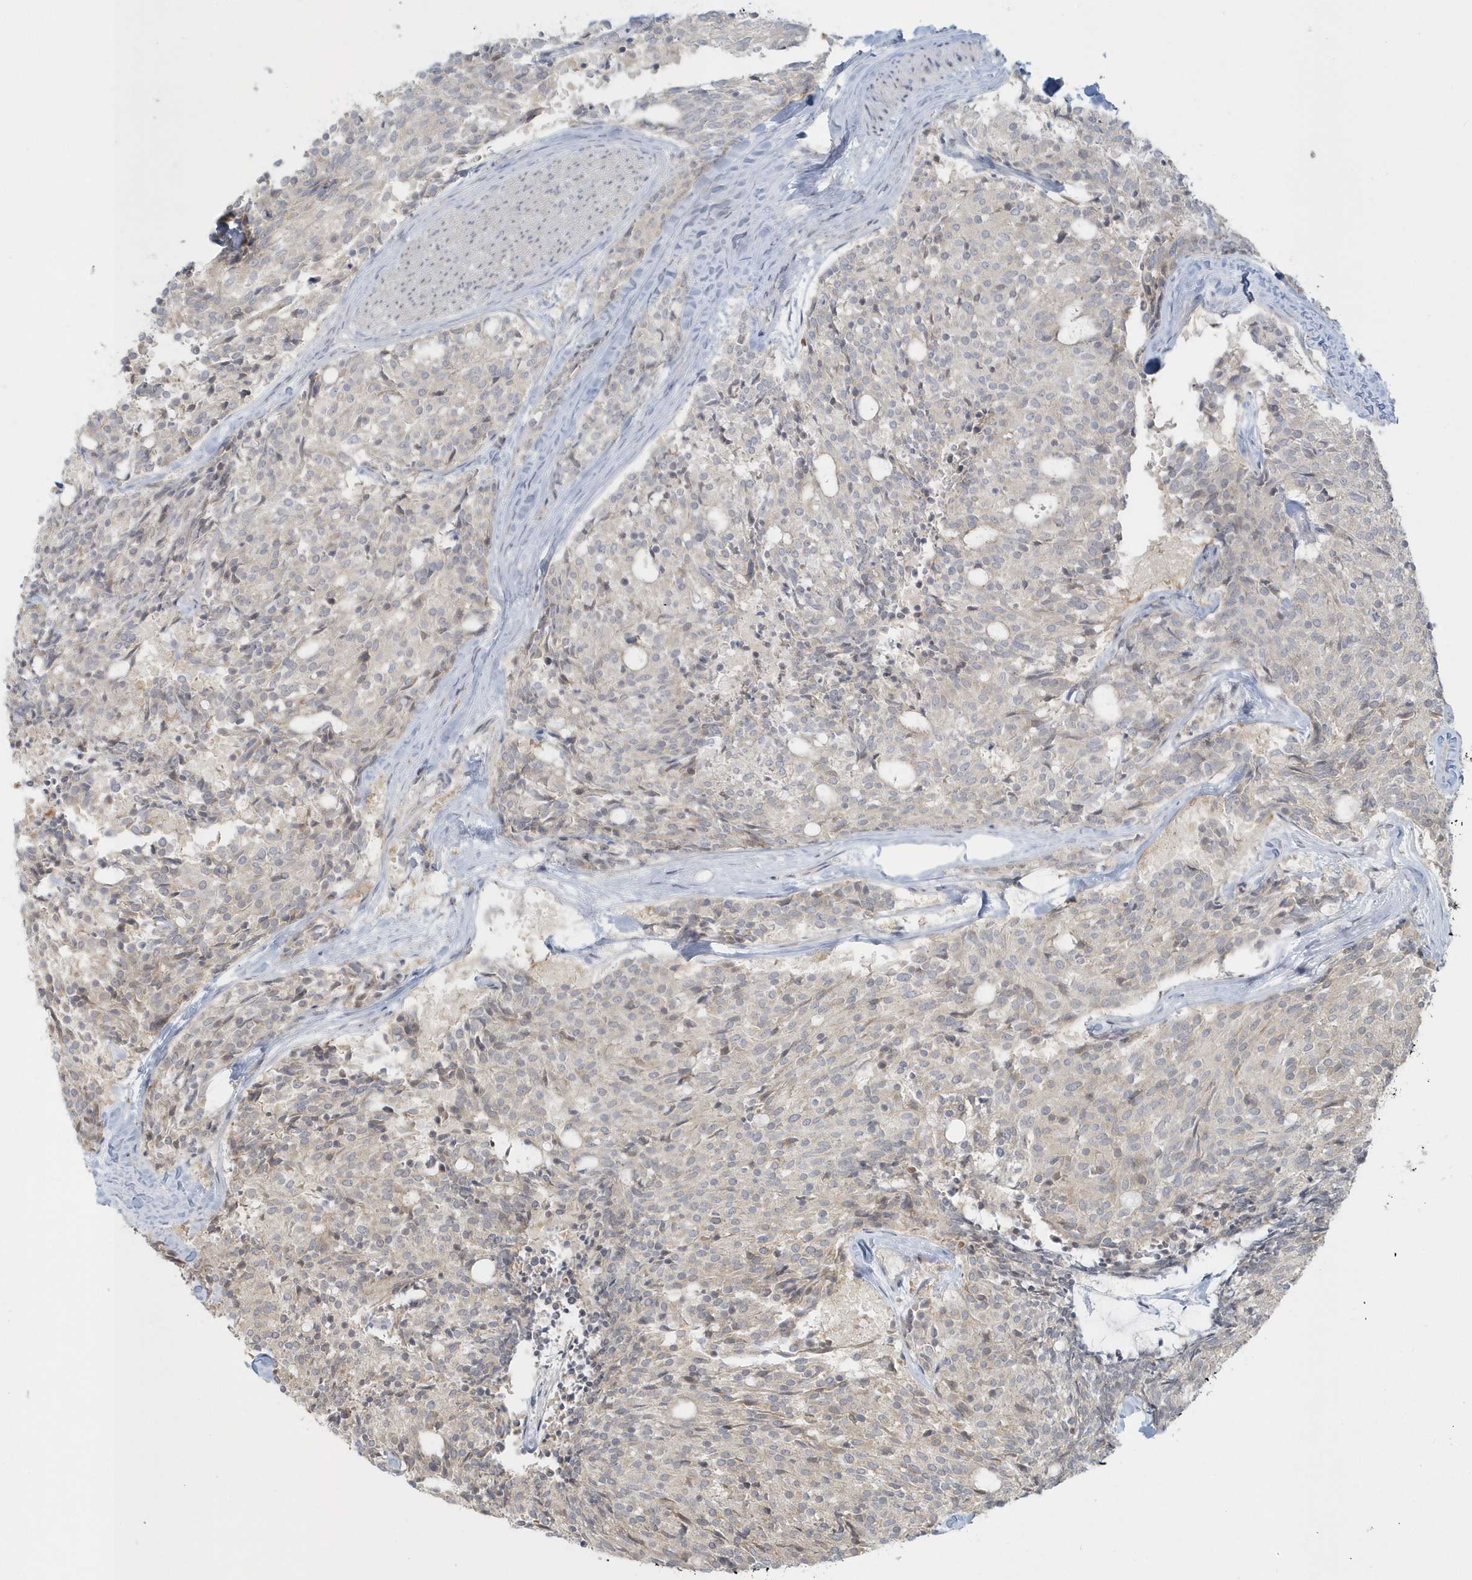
{"staining": {"intensity": "negative", "quantity": "none", "location": "none"}, "tissue": "carcinoid", "cell_type": "Tumor cells", "image_type": "cancer", "snomed": [{"axis": "morphology", "description": "Carcinoid, malignant, NOS"}, {"axis": "topography", "description": "Pancreas"}], "caption": "Immunohistochemical staining of carcinoid (malignant) reveals no significant expression in tumor cells.", "gene": "BLTP3A", "patient": {"sex": "female", "age": 54}}